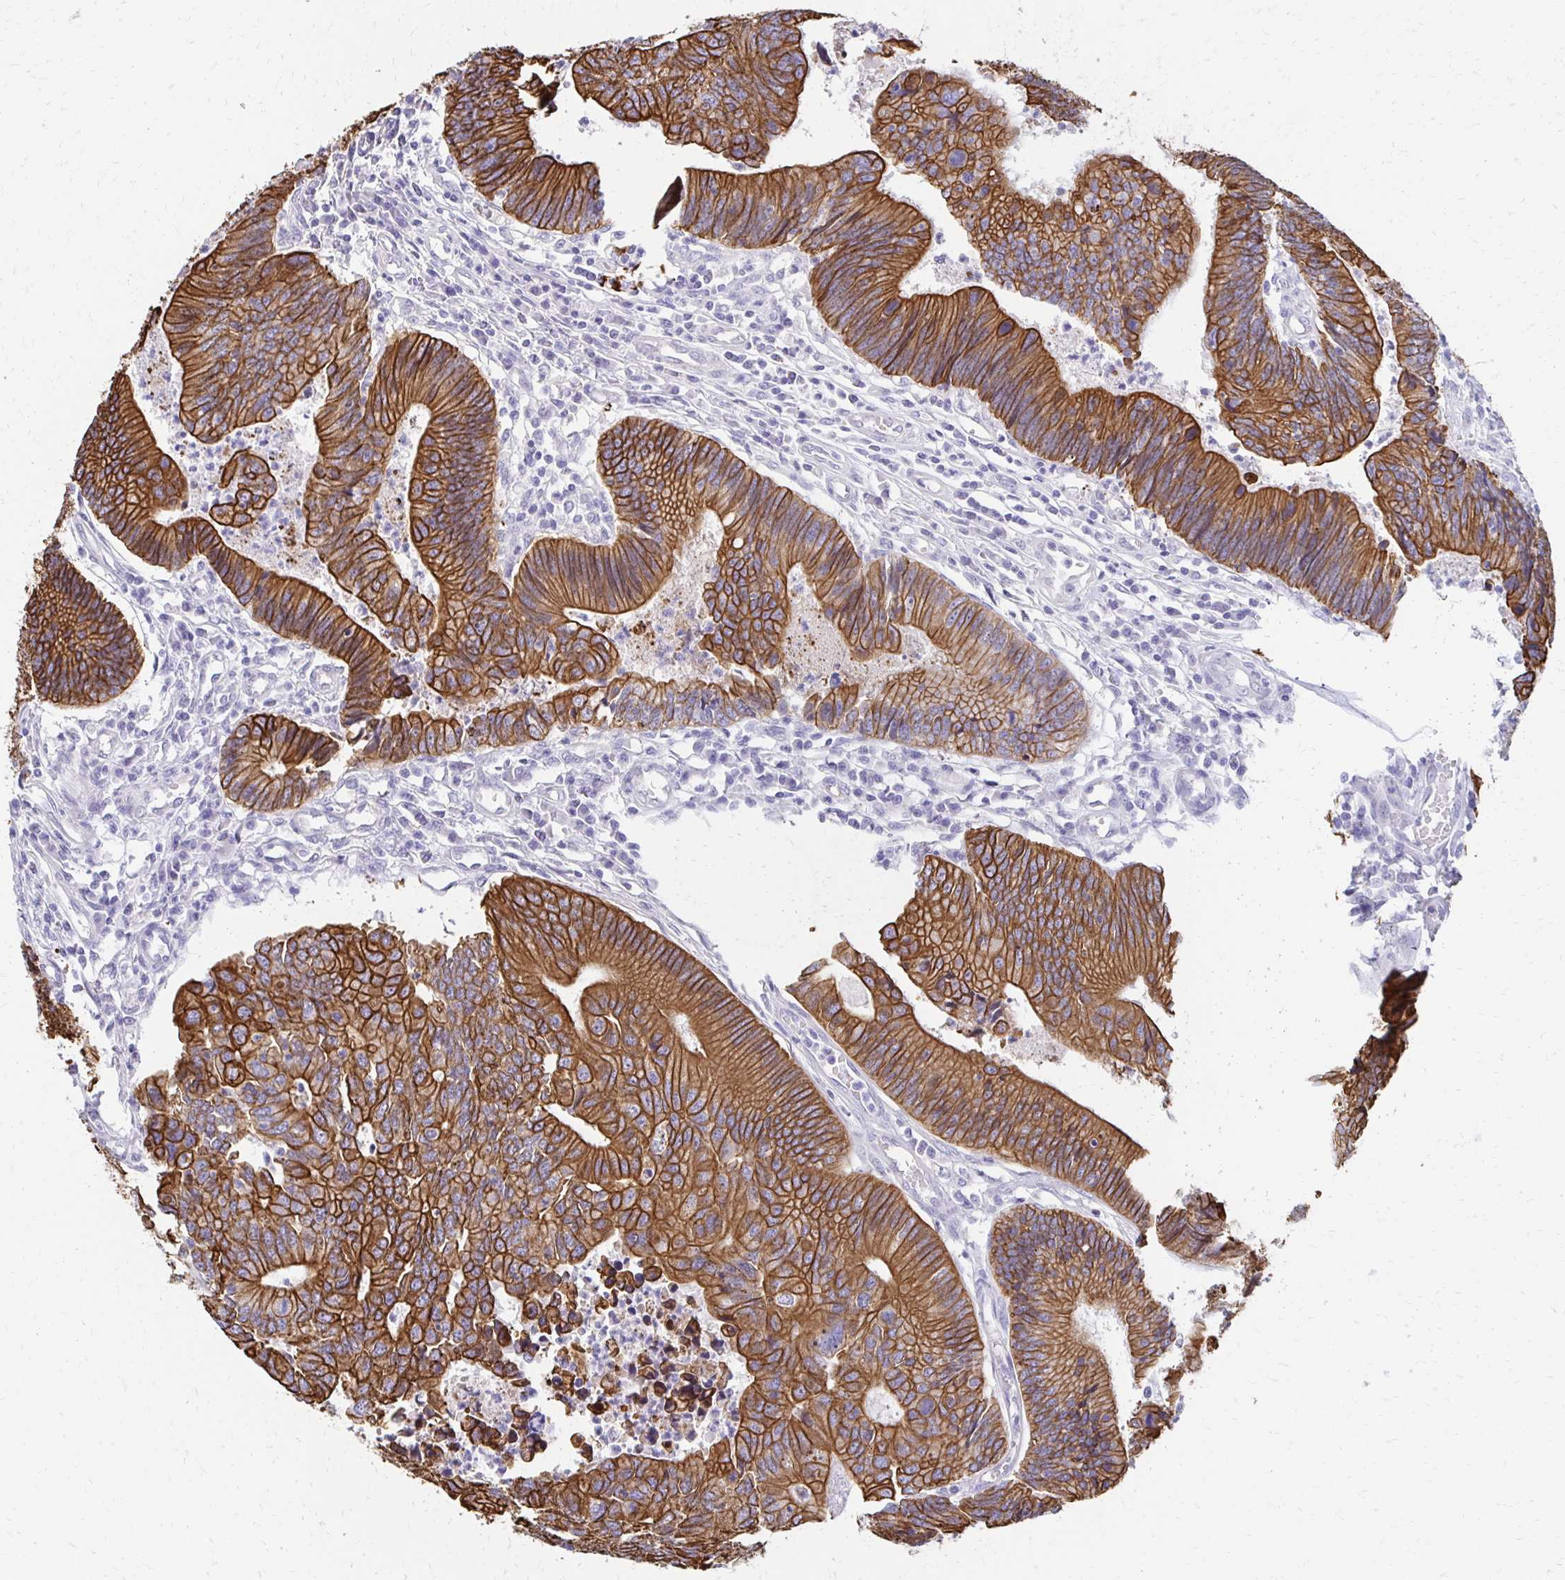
{"staining": {"intensity": "strong", "quantity": ">75%", "location": "cytoplasmic/membranous"}, "tissue": "colorectal cancer", "cell_type": "Tumor cells", "image_type": "cancer", "snomed": [{"axis": "morphology", "description": "Adenocarcinoma, NOS"}, {"axis": "topography", "description": "Colon"}], "caption": "The immunohistochemical stain shows strong cytoplasmic/membranous expression in tumor cells of colorectal cancer tissue.", "gene": "C1QTNF2", "patient": {"sex": "female", "age": 67}}